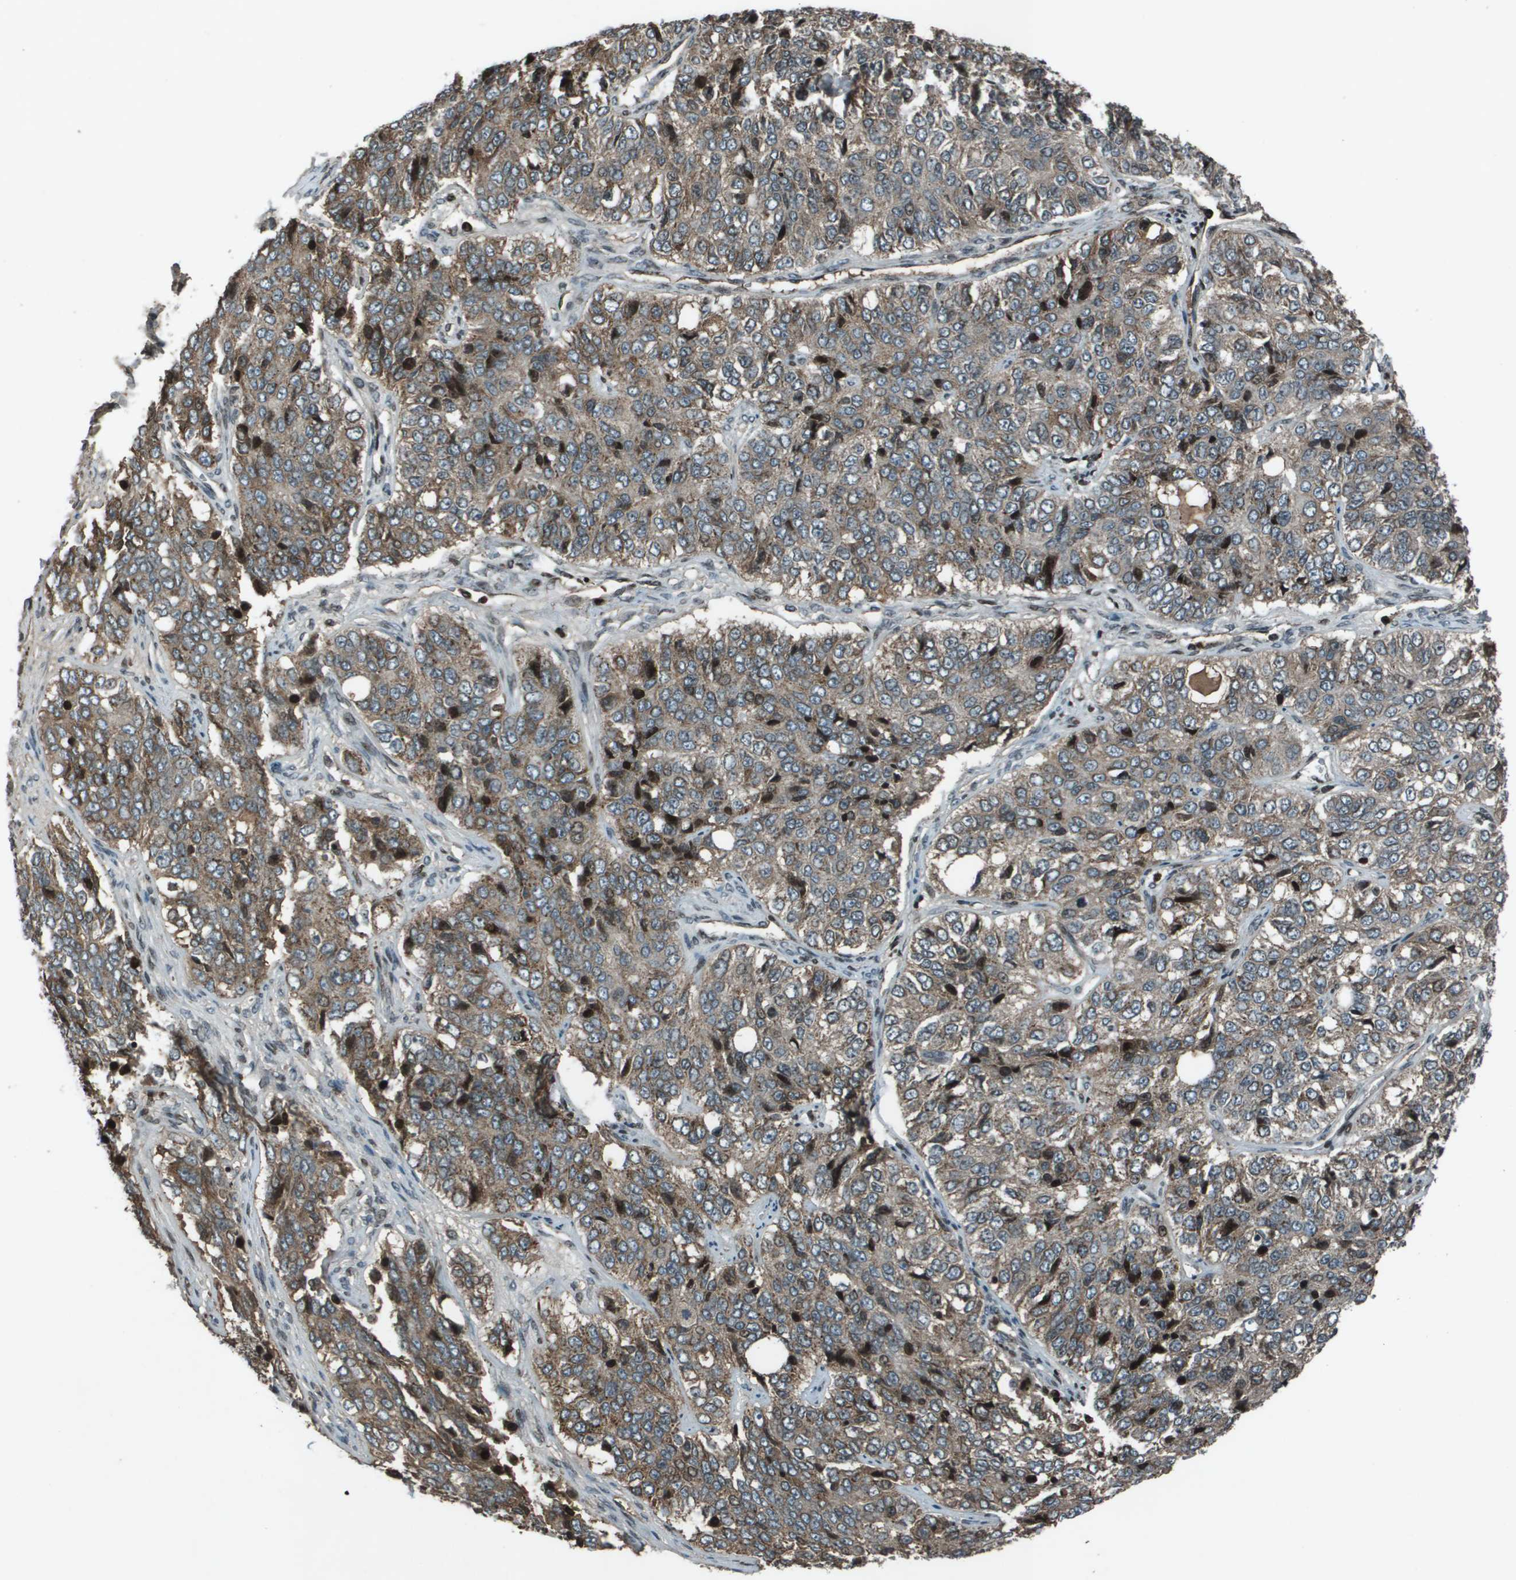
{"staining": {"intensity": "moderate", "quantity": ">75%", "location": "cytoplasmic/membranous"}, "tissue": "ovarian cancer", "cell_type": "Tumor cells", "image_type": "cancer", "snomed": [{"axis": "morphology", "description": "Carcinoma, endometroid"}, {"axis": "topography", "description": "Ovary"}], "caption": "DAB (3,3'-diaminobenzidine) immunohistochemical staining of endometroid carcinoma (ovarian) exhibits moderate cytoplasmic/membranous protein staining in approximately >75% of tumor cells.", "gene": "CXCL12", "patient": {"sex": "female", "age": 51}}